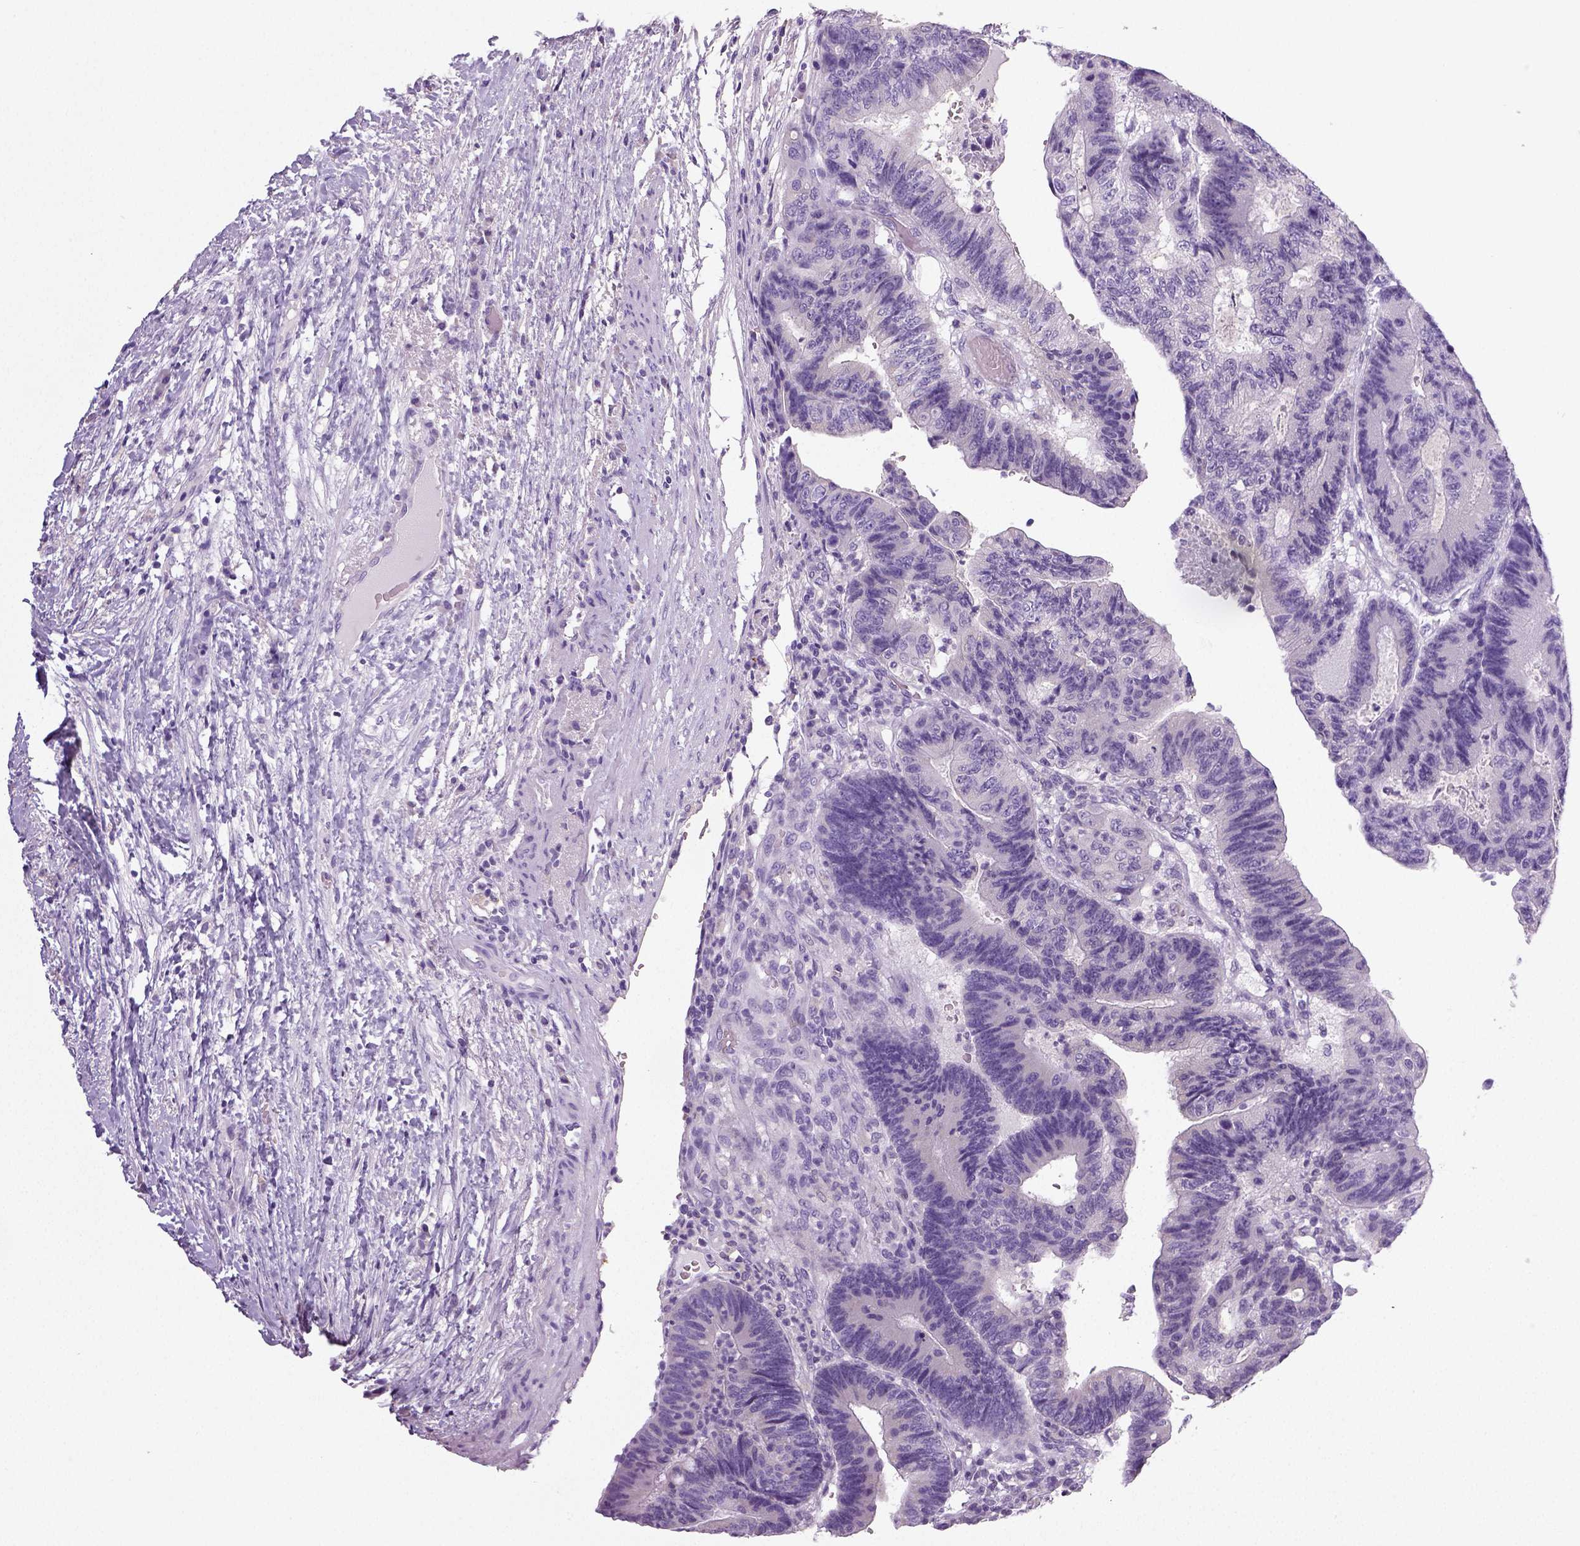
{"staining": {"intensity": "negative", "quantity": "none", "location": "none"}, "tissue": "colorectal cancer", "cell_type": "Tumor cells", "image_type": "cancer", "snomed": [{"axis": "morphology", "description": "Adenocarcinoma, NOS"}, {"axis": "topography", "description": "Colon"}], "caption": "Immunohistochemistry (IHC) of human adenocarcinoma (colorectal) exhibits no staining in tumor cells. (DAB immunohistochemistry (IHC) visualized using brightfield microscopy, high magnification).", "gene": "NECAB2", "patient": {"sex": "female", "age": 48}}